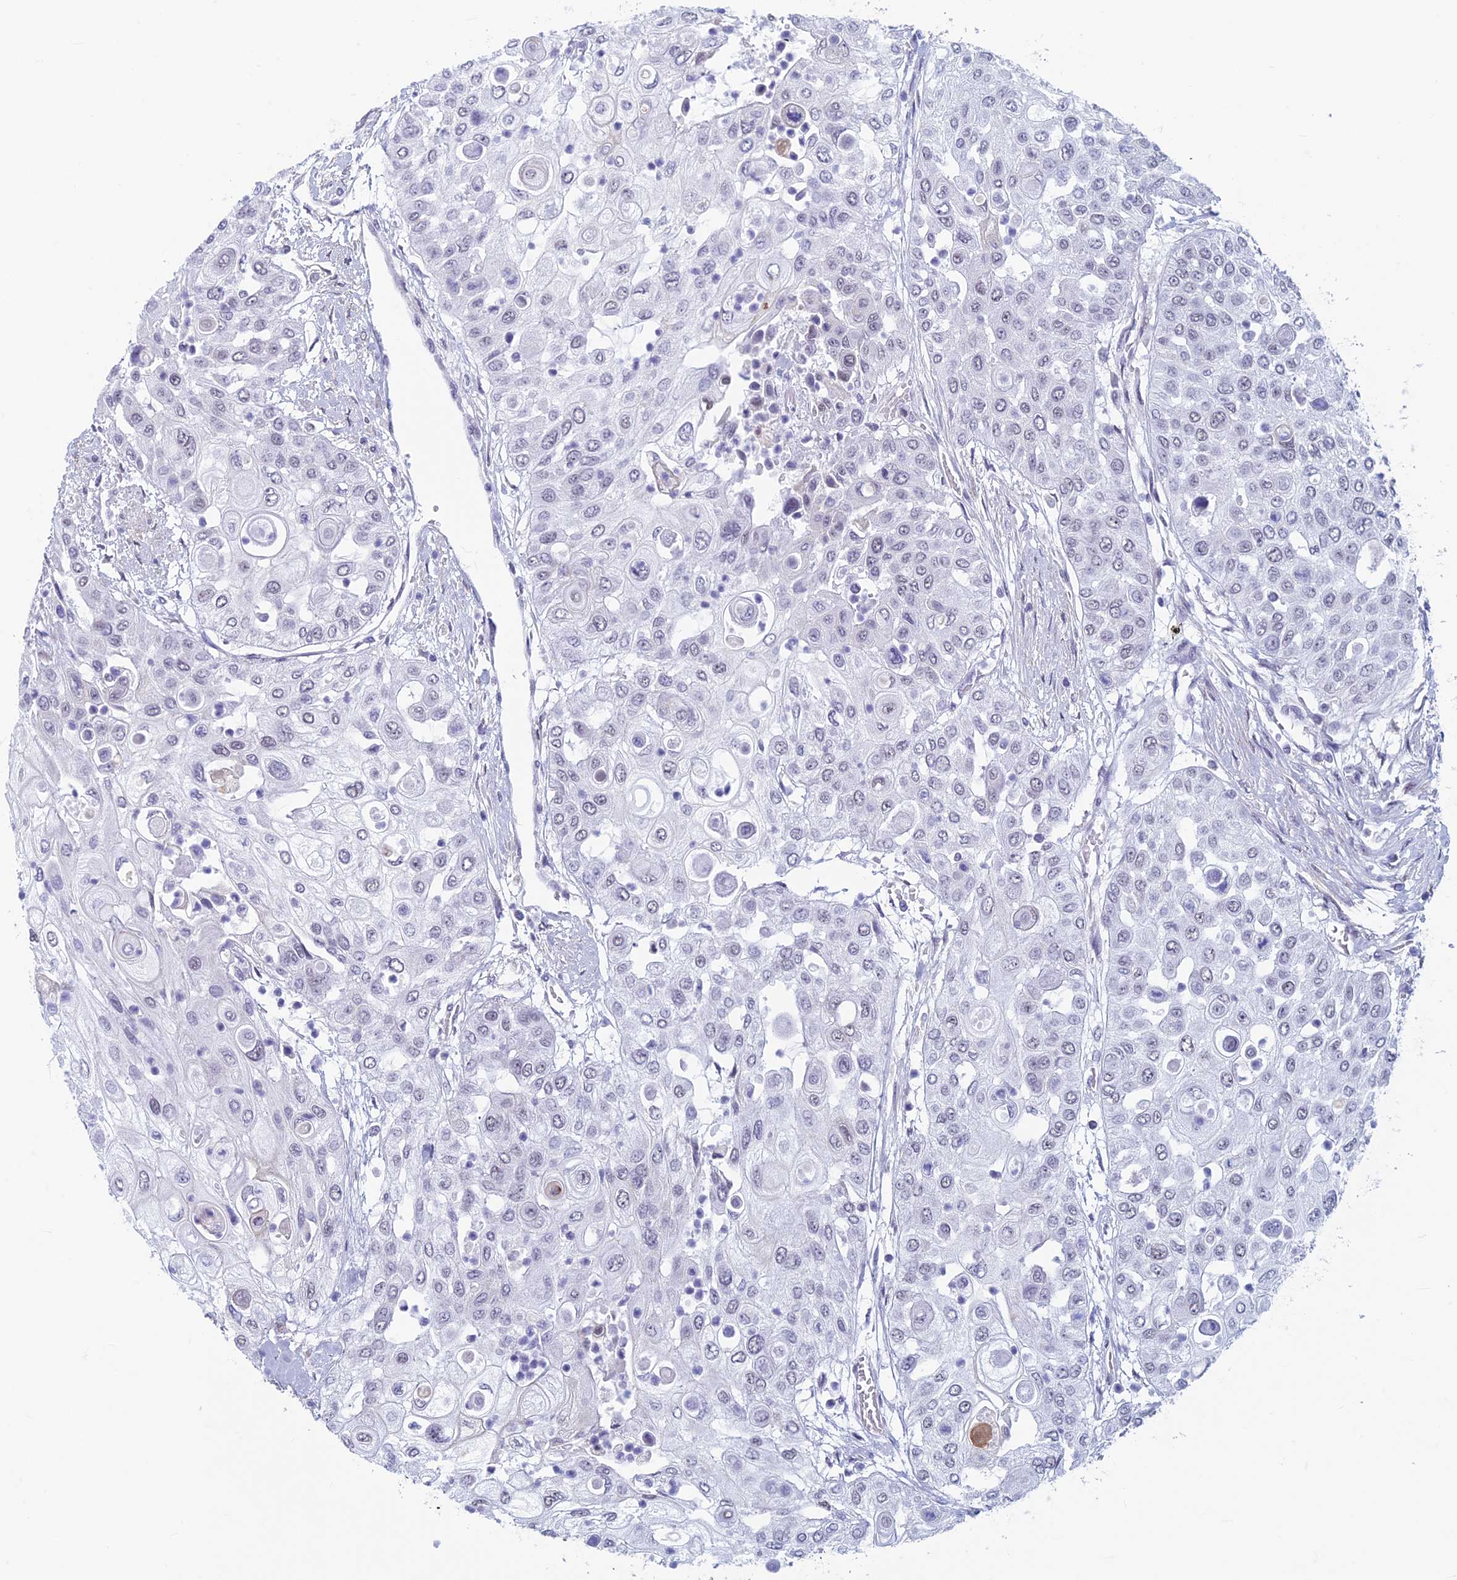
{"staining": {"intensity": "negative", "quantity": "none", "location": "none"}, "tissue": "urothelial cancer", "cell_type": "Tumor cells", "image_type": "cancer", "snomed": [{"axis": "morphology", "description": "Urothelial carcinoma, High grade"}, {"axis": "topography", "description": "Urinary bladder"}], "caption": "Urothelial carcinoma (high-grade) stained for a protein using IHC demonstrates no staining tumor cells.", "gene": "ASH2L", "patient": {"sex": "female", "age": 79}}